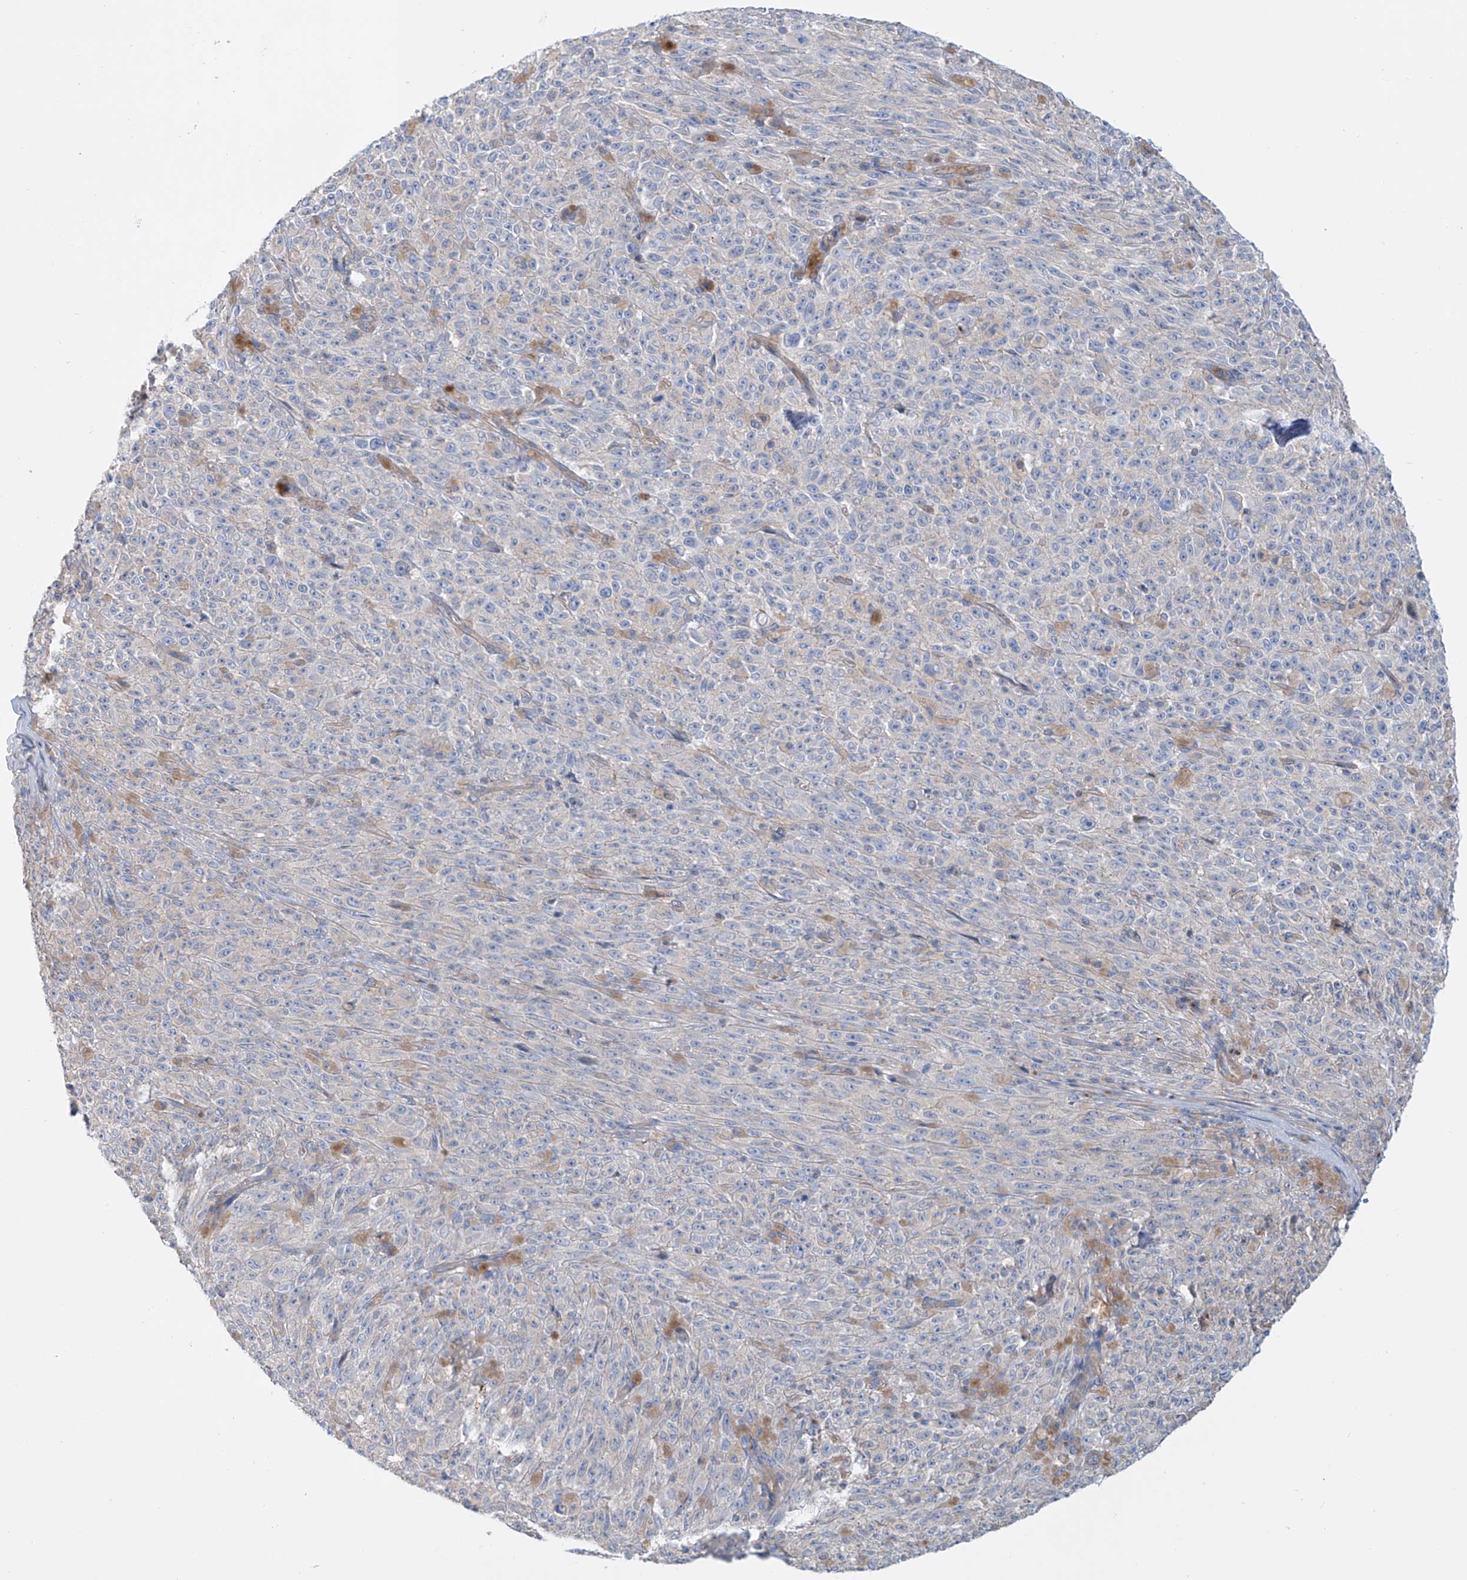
{"staining": {"intensity": "negative", "quantity": "none", "location": "none"}, "tissue": "melanoma", "cell_type": "Tumor cells", "image_type": "cancer", "snomed": [{"axis": "morphology", "description": "Malignant melanoma, NOS"}, {"axis": "topography", "description": "Skin"}], "caption": "Tumor cells show no significant protein expression in melanoma.", "gene": "TMEM209", "patient": {"sex": "female", "age": 82}}